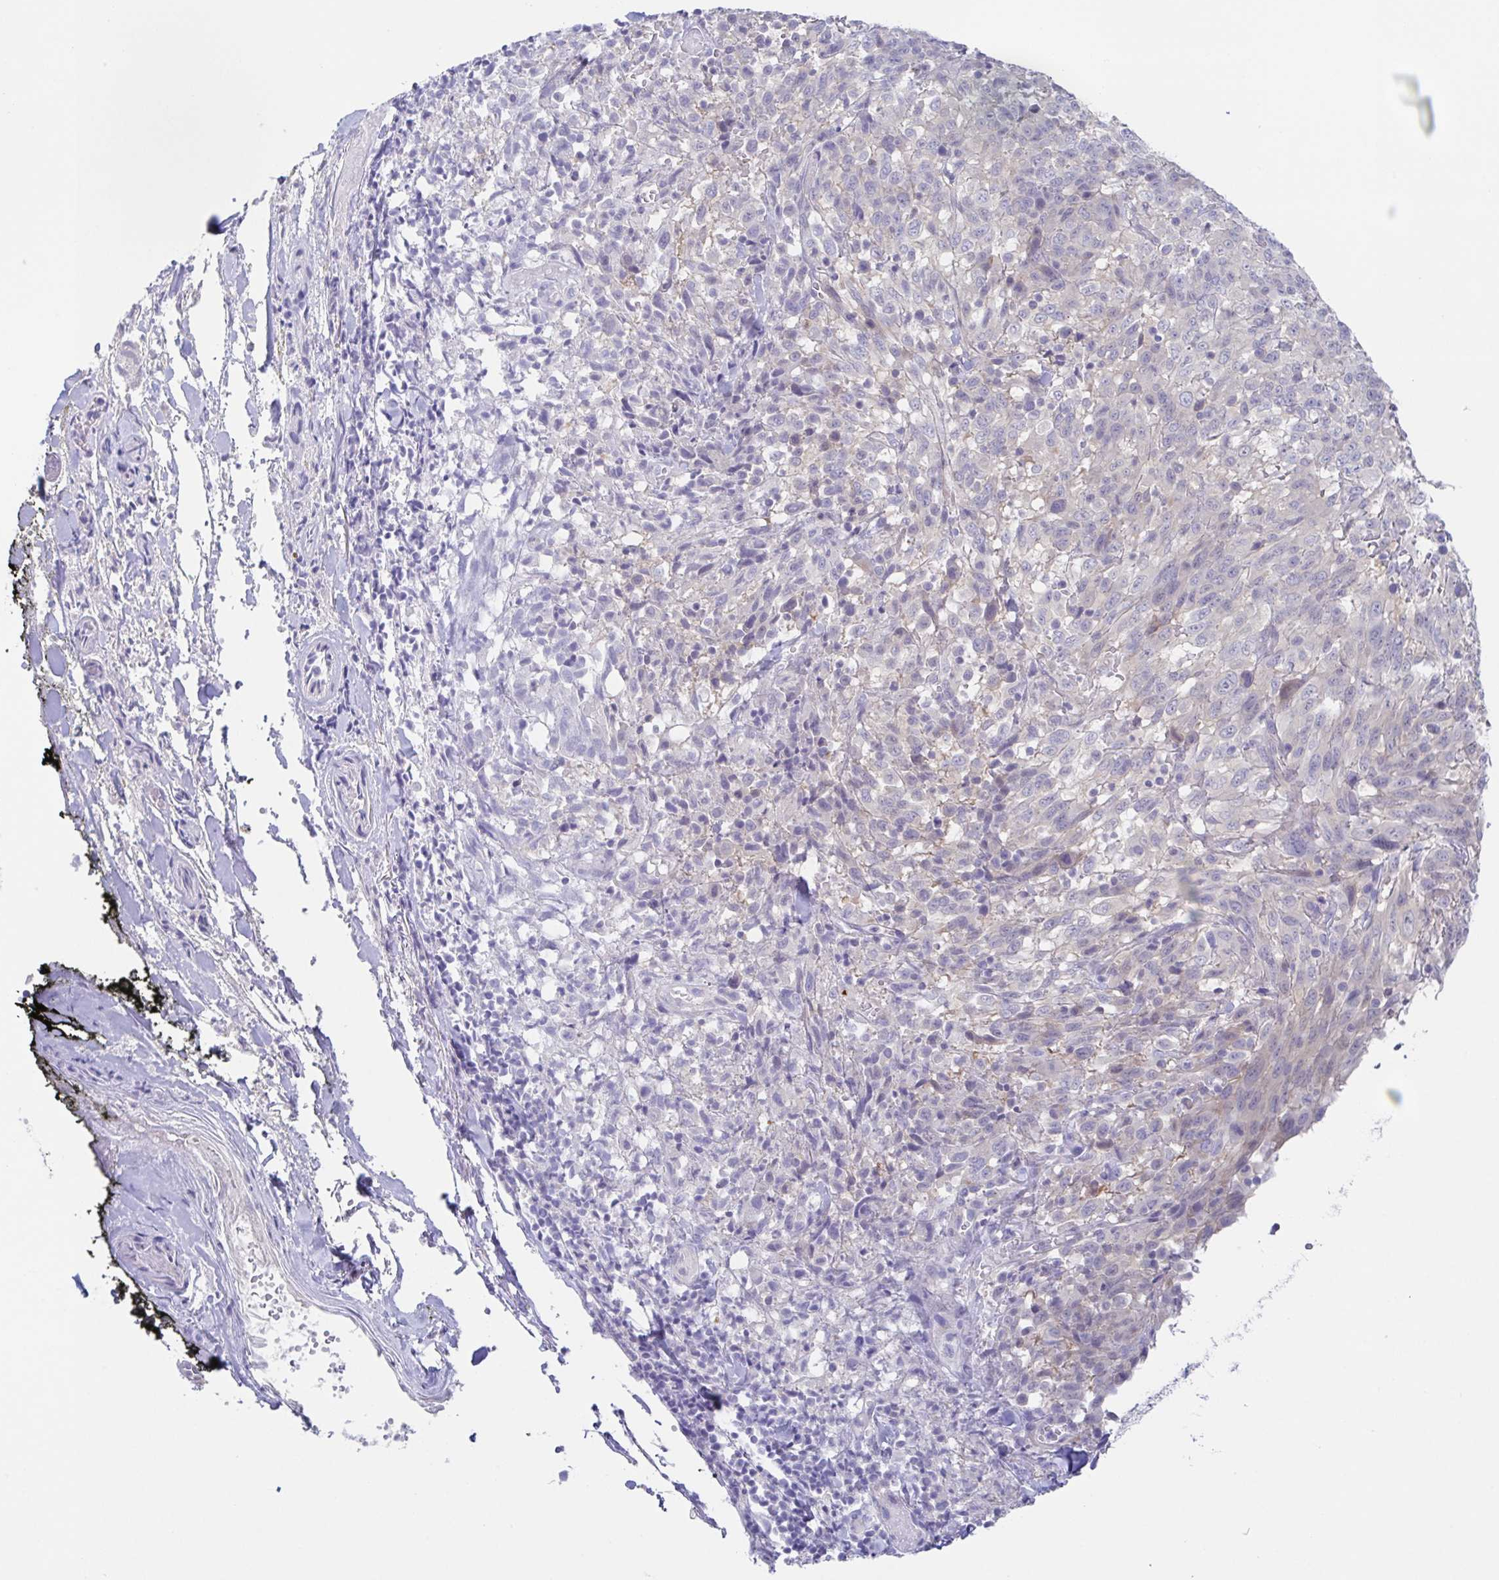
{"staining": {"intensity": "weak", "quantity": "<25%", "location": "cytoplasmic/membranous"}, "tissue": "melanoma", "cell_type": "Tumor cells", "image_type": "cancer", "snomed": [{"axis": "morphology", "description": "Malignant melanoma, NOS"}, {"axis": "topography", "description": "Skin"}], "caption": "A micrograph of human malignant melanoma is negative for staining in tumor cells.", "gene": "HTR2A", "patient": {"sex": "female", "age": 91}}